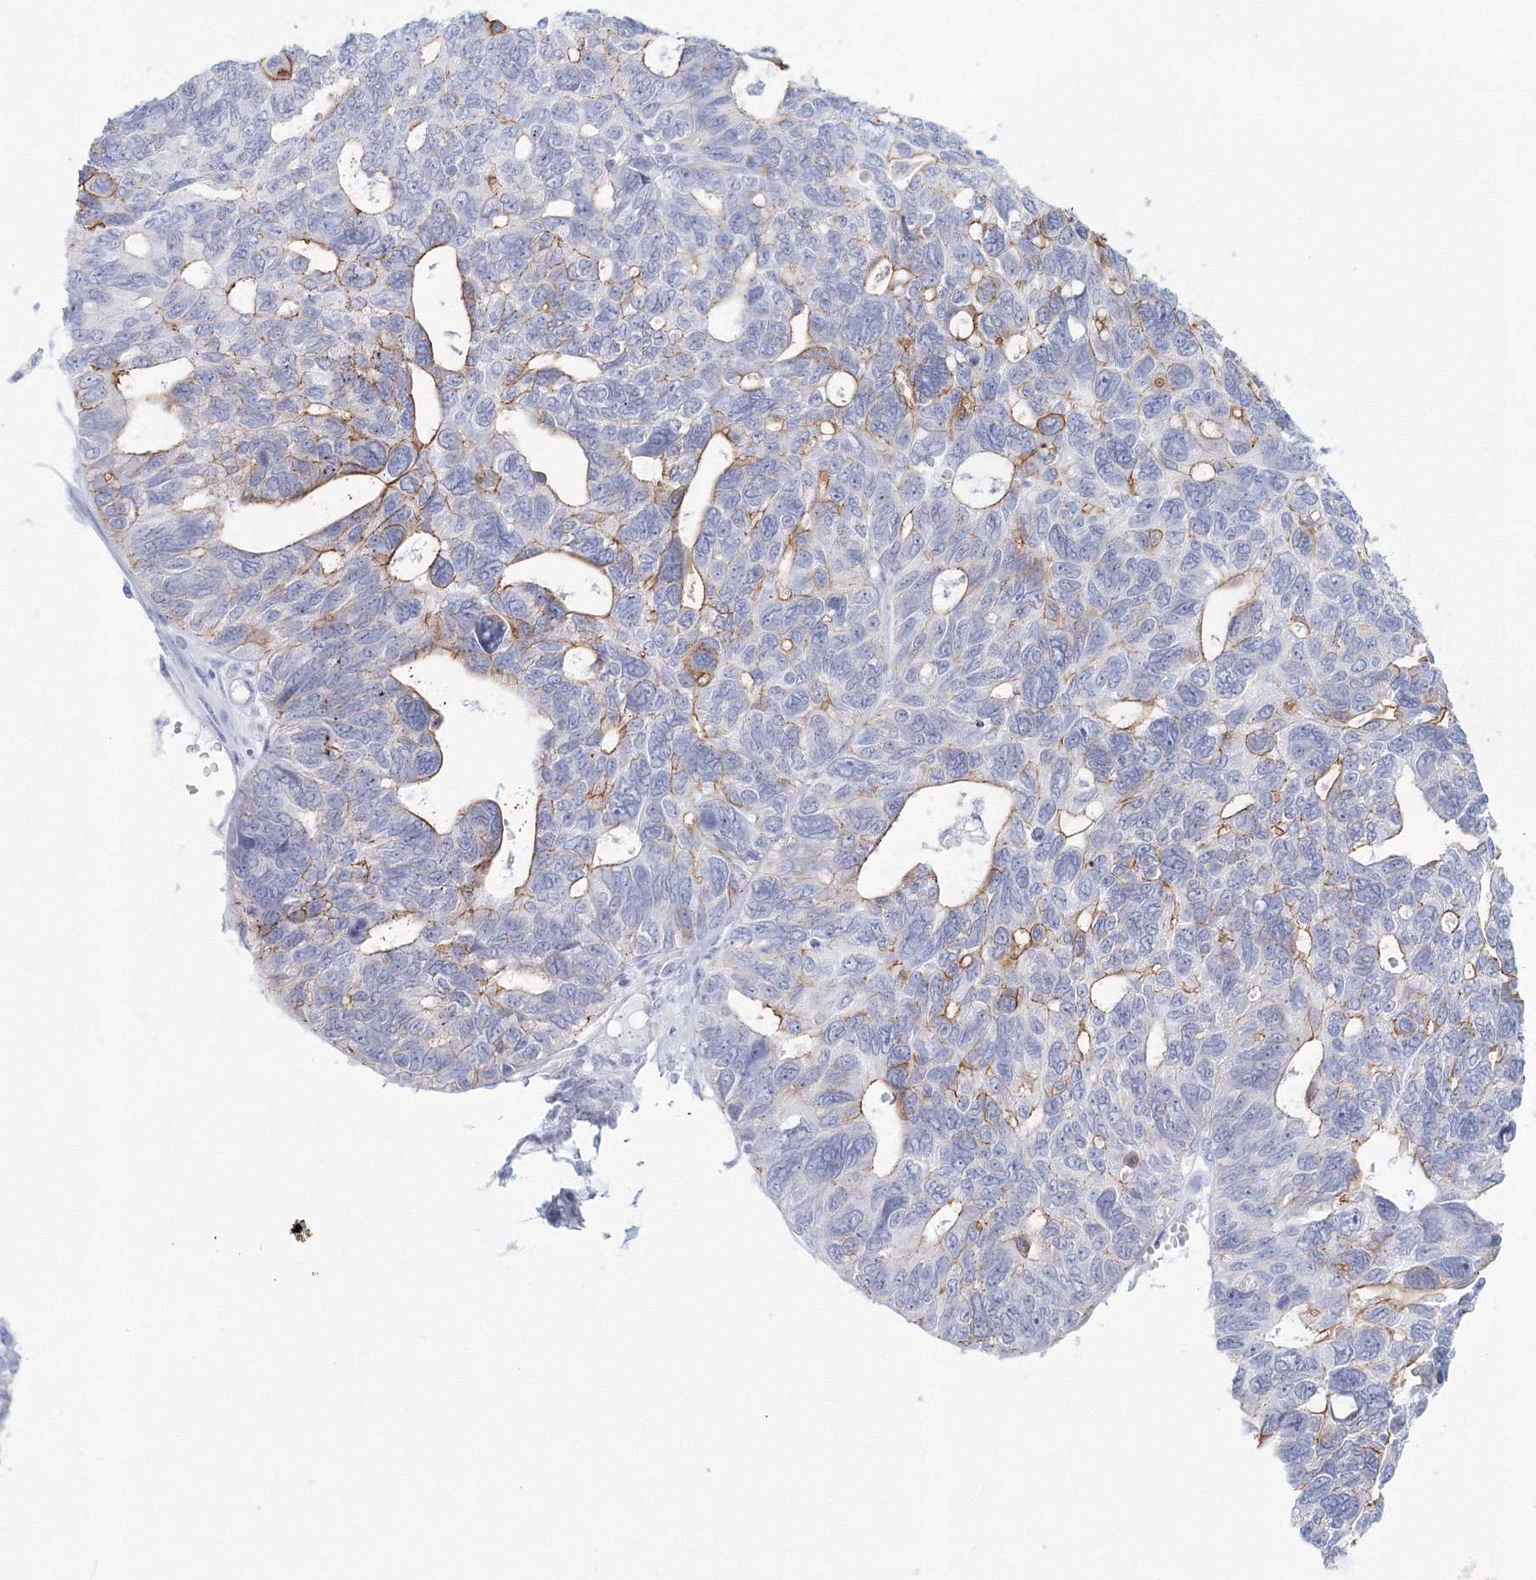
{"staining": {"intensity": "moderate", "quantity": "<25%", "location": "cytoplasmic/membranous"}, "tissue": "ovarian cancer", "cell_type": "Tumor cells", "image_type": "cancer", "snomed": [{"axis": "morphology", "description": "Cystadenocarcinoma, serous, NOS"}, {"axis": "topography", "description": "Ovary"}], "caption": "Ovarian cancer (serous cystadenocarcinoma) stained with a brown dye displays moderate cytoplasmic/membranous positive positivity in approximately <25% of tumor cells.", "gene": "VSIG1", "patient": {"sex": "female", "age": 79}}